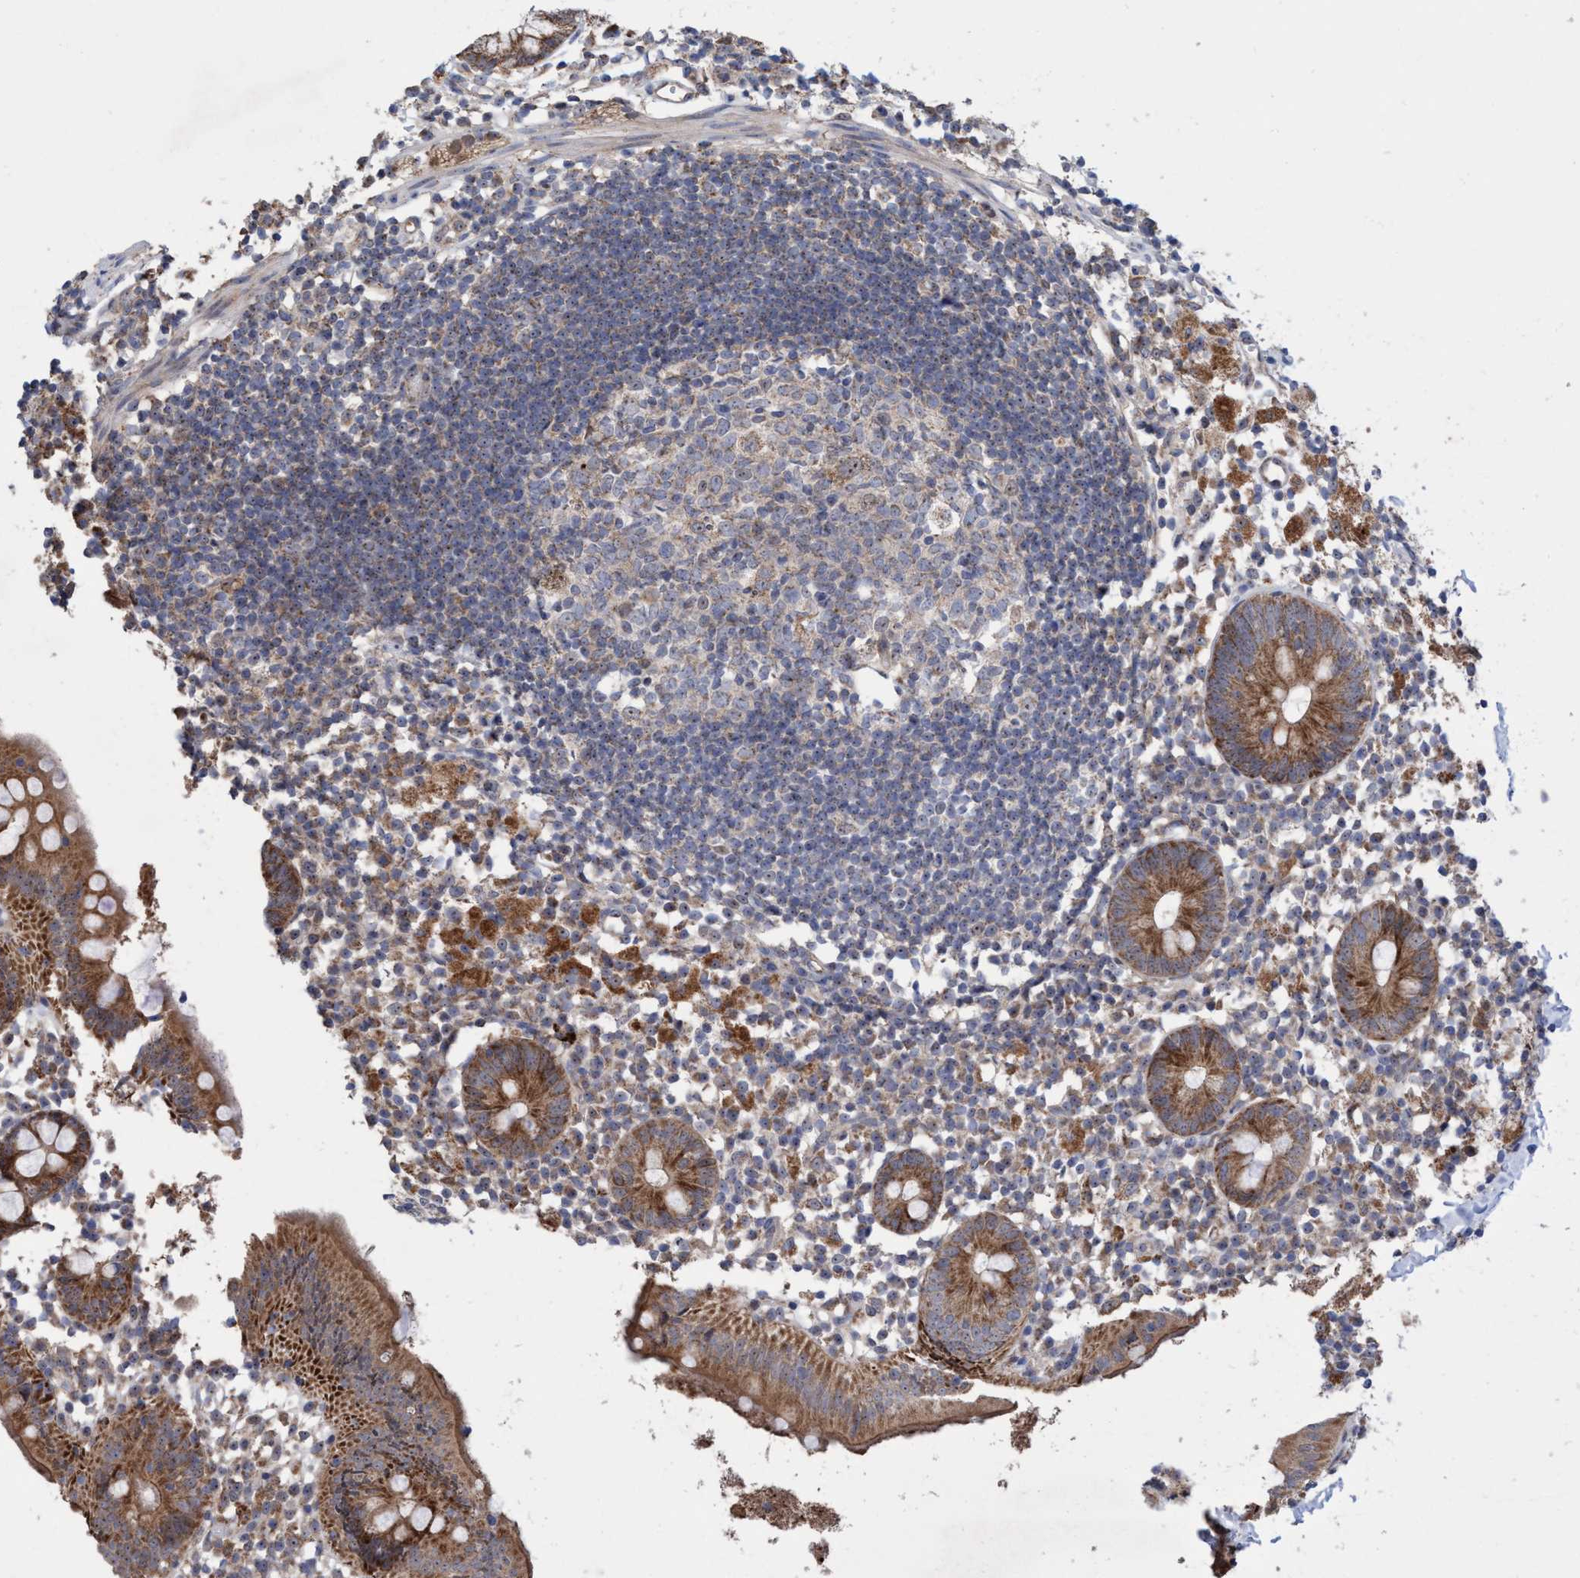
{"staining": {"intensity": "moderate", "quantity": ">75%", "location": "cytoplasmic/membranous,nuclear"}, "tissue": "appendix", "cell_type": "Glandular cells", "image_type": "normal", "snomed": [{"axis": "morphology", "description": "Normal tissue, NOS"}, {"axis": "topography", "description": "Appendix"}], "caption": "The photomicrograph demonstrates a brown stain indicating the presence of a protein in the cytoplasmic/membranous,nuclear of glandular cells in appendix. (Brightfield microscopy of DAB IHC at high magnification).", "gene": "P2RY14", "patient": {"sex": "female", "age": 20}}